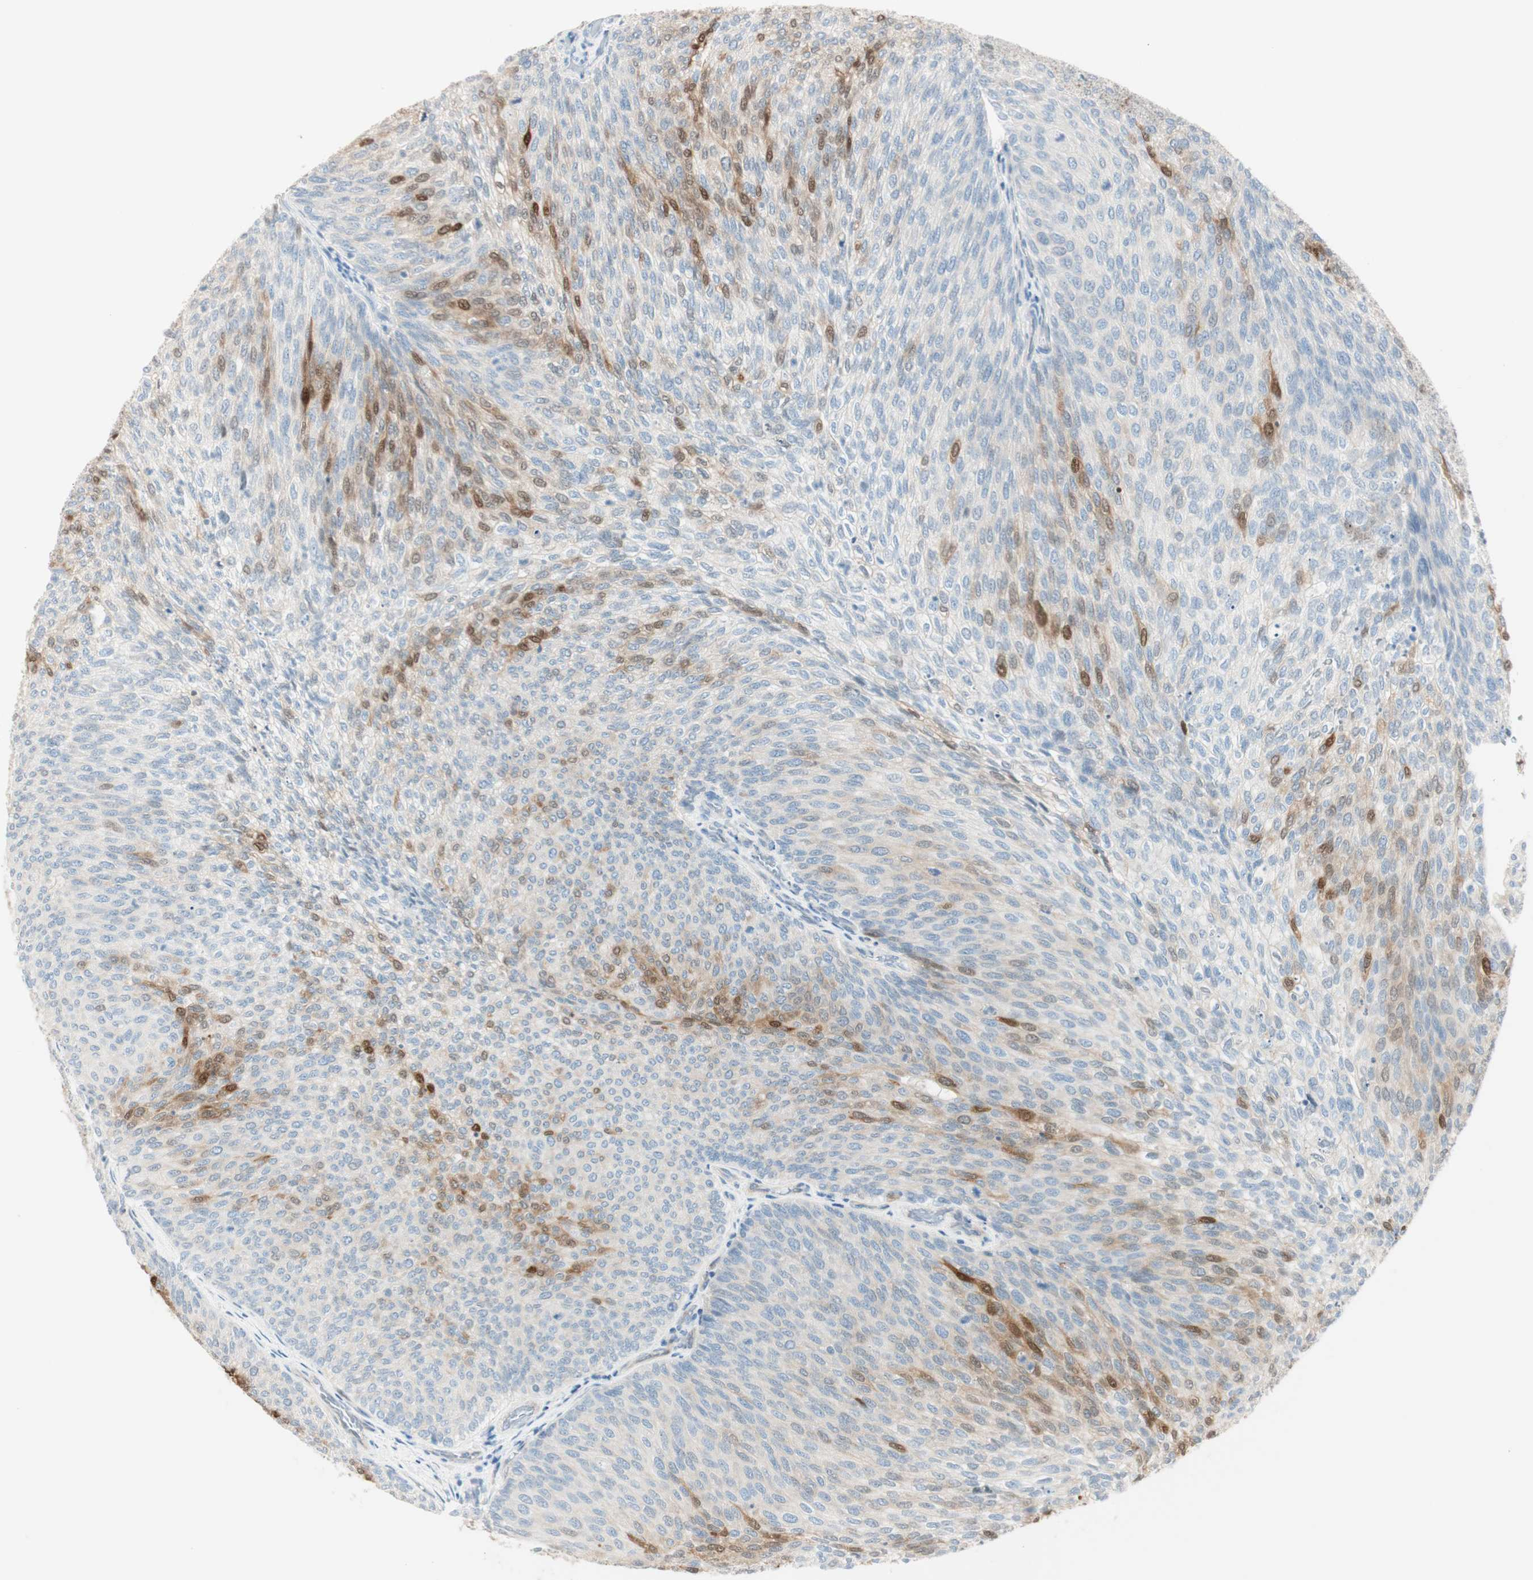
{"staining": {"intensity": "moderate", "quantity": "<25%", "location": "nuclear"}, "tissue": "urothelial cancer", "cell_type": "Tumor cells", "image_type": "cancer", "snomed": [{"axis": "morphology", "description": "Urothelial carcinoma, Low grade"}, {"axis": "topography", "description": "Urinary bladder"}], "caption": "Immunohistochemistry (IHC) image of neoplastic tissue: human low-grade urothelial carcinoma stained using immunohistochemistry exhibits low levels of moderate protein expression localized specifically in the nuclear of tumor cells, appearing as a nuclear brown color.", "gene": "CDK3", "patient": {"sex": "female", "age": 79}}